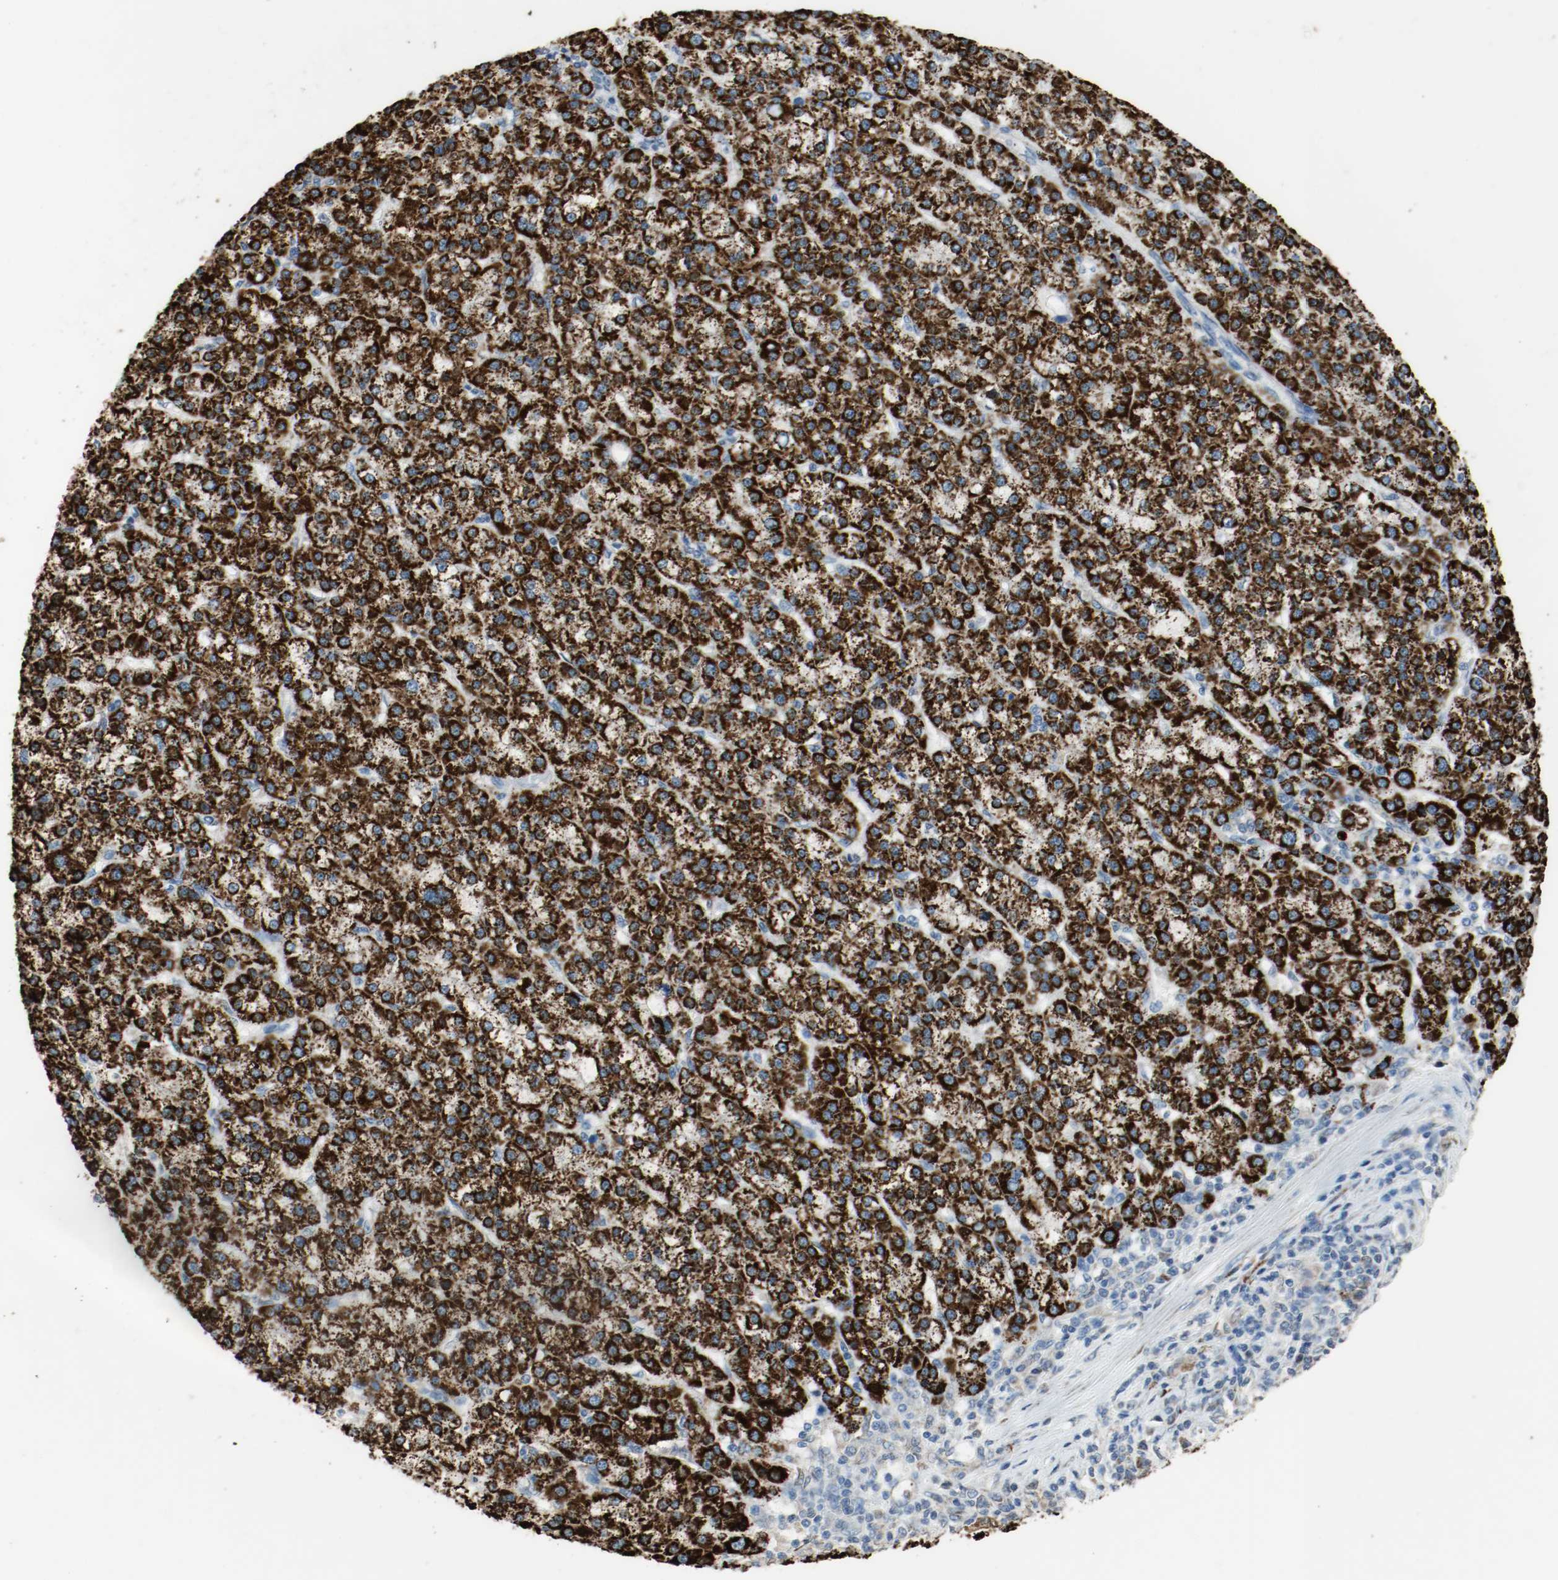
{"staining": {"intensity": "strong", "quantity": ">75%", "location": "cytoplasmic/membranous"}, "tissue": "liver cancer", "cell_type": "Tumor cells", "image_type": "cancer", "snomed": [{"axis": "morphology", "description": "Carcinoma, Hepatocellular, NOS"}, {"axis": "topography", "description": "Liver"}], "caption": "About >75% of tumor cells in hepatocellular carcinoma (liver) demonstrate strong cytoplasmic/membranous protein positivity as visualized by brown immunohistochemical staining.", "gene": "ALDH4A1", "patient": {"sex": "female", "age": 58}}